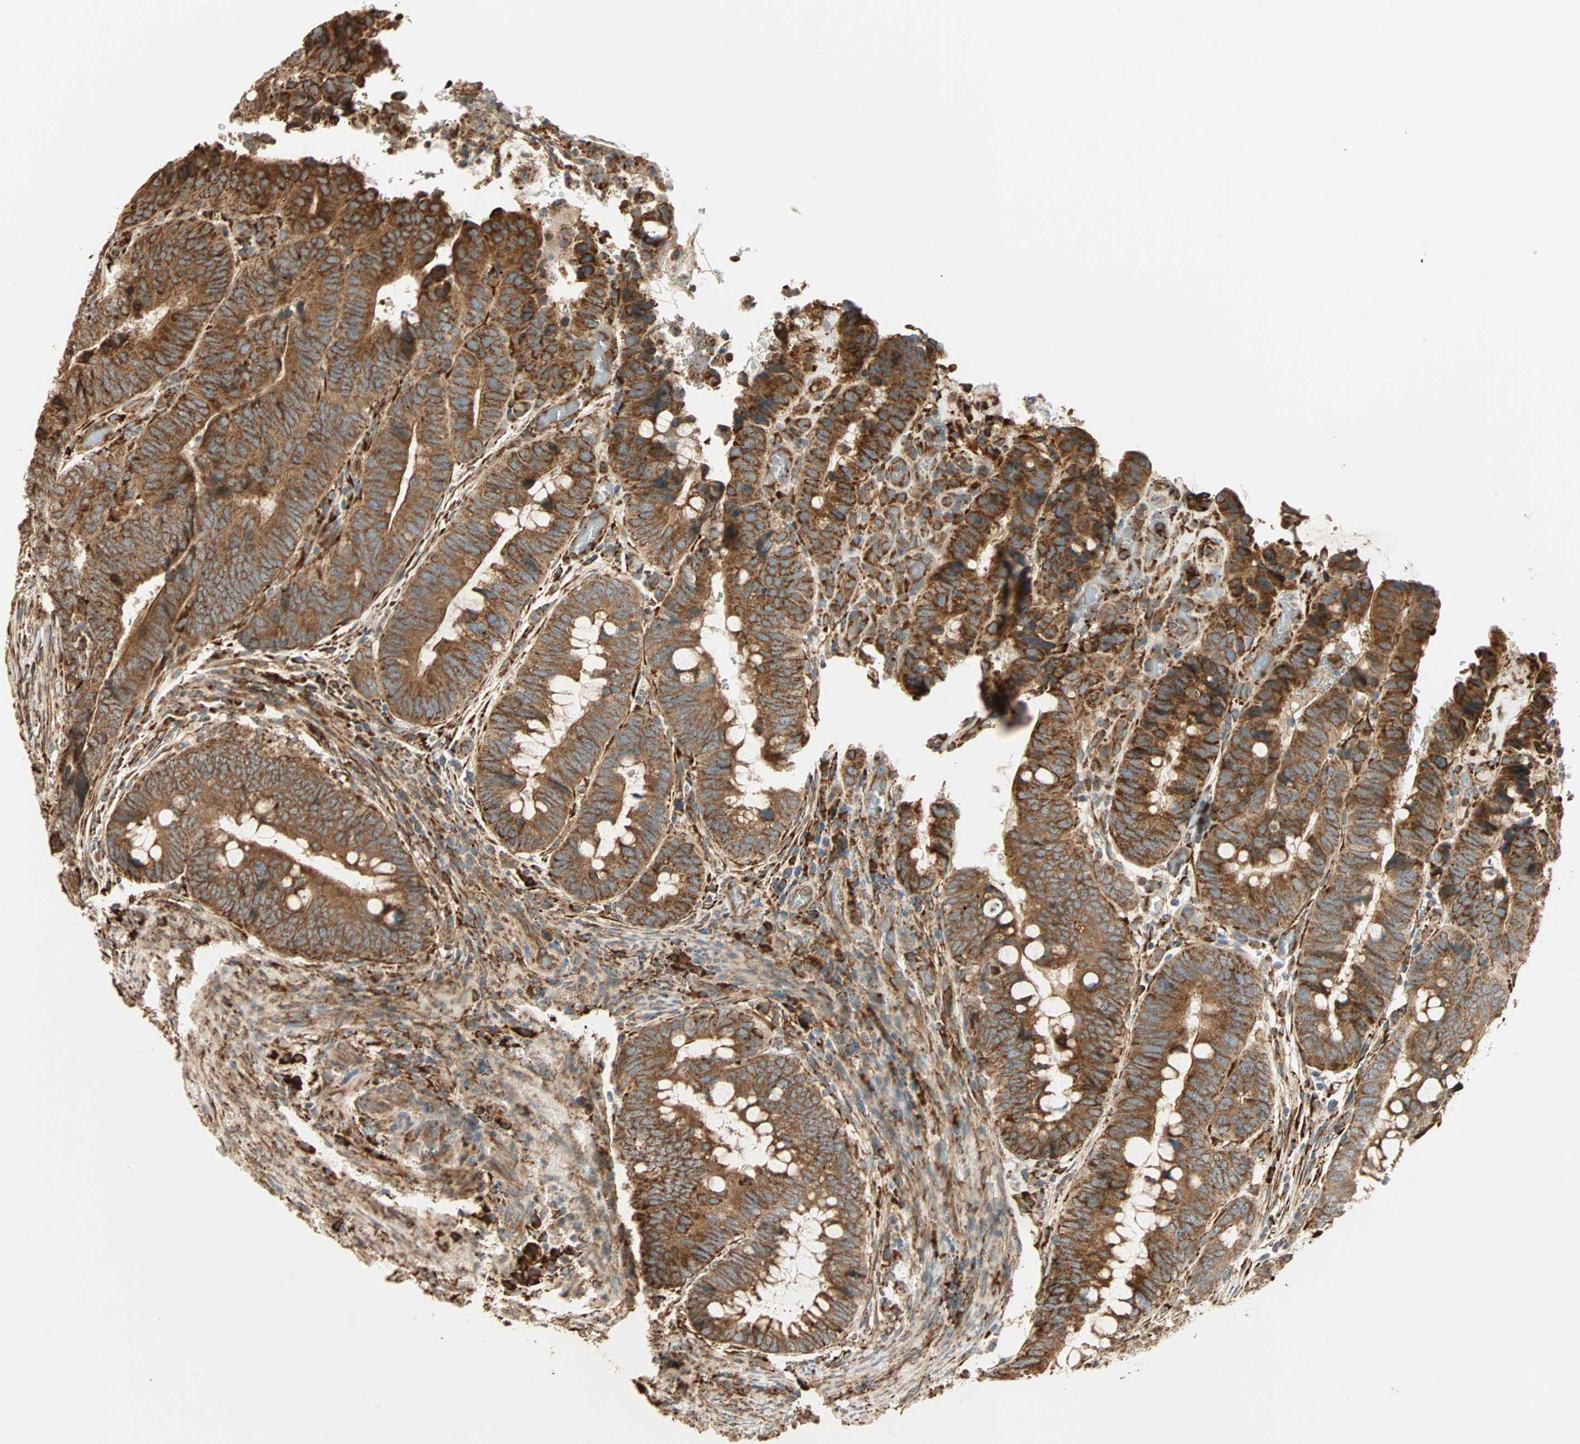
{"staining": {"intensity": "strong", "quantity": ">75%", "location": "cytoplasmic/membranous"}, "tissue": "colorectal cancer", "cell_type": "Tumor cells", "image_type": "cancer", "snomed": [{"axis": "morphology", "description": "Normal tissue, NOS"}, {"axis": "morphology", "description": "Adenocarcinoma, NOS"}, {"axis": "topography", "description": "Rectum"}, {"axis": "topography", "description": "Peripheral nerve tissue"}], "caption": "The photomicrograph shows immunohistochemical staining of adenocarcinoma (colorectal). There is strong cytoplasmic/membranous staining is seen in approximately >75% of tumor cells.", "gene": "P4HA1", "patient": {"sex": "male", "age": 92}}